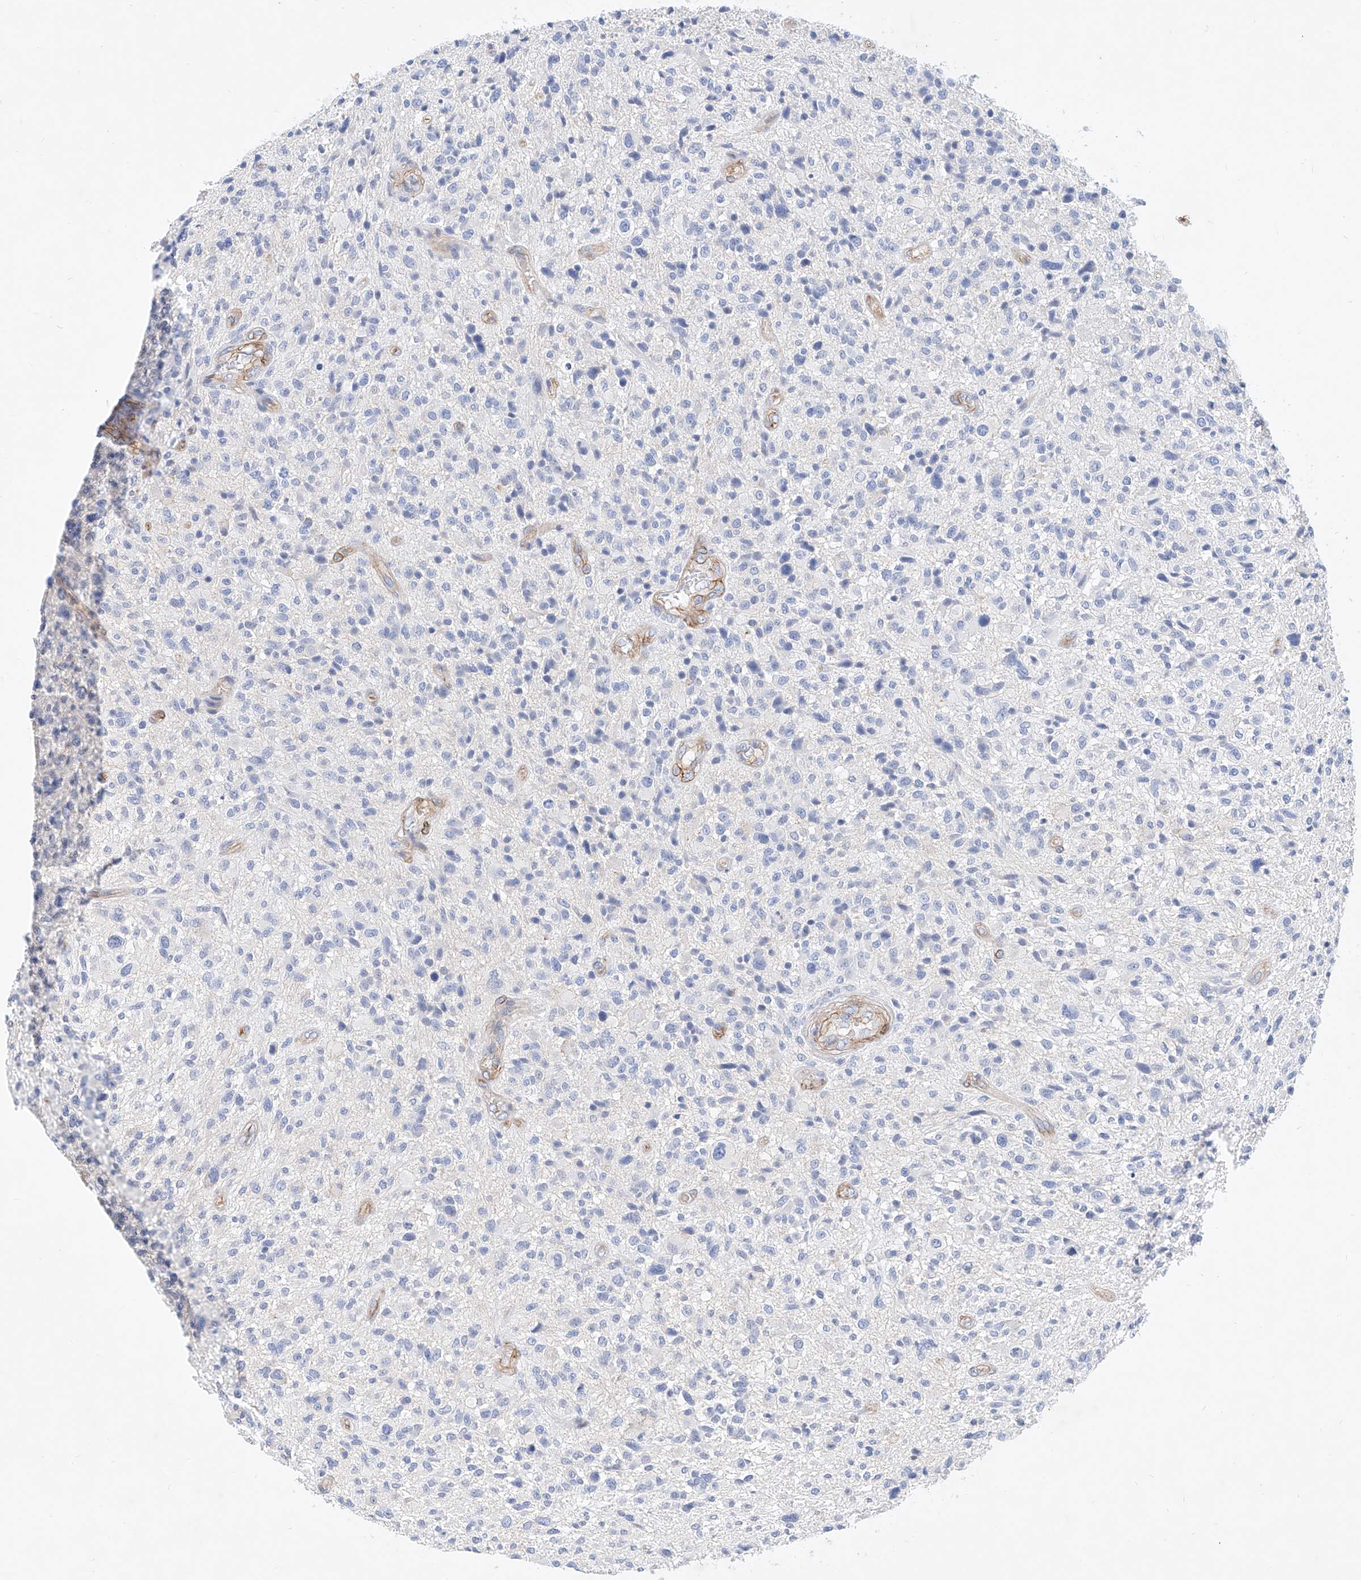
{"staining": {"intensity": "negative", "quantity": "none", "location": "none"}, "tissue": "glioma", "cell_type": "Tumor cells", "image_type": "cancer", "snomed": [{"axis": "morphology", "description": "Glioma, malignant, High grade"}, {"axis": "topography", "description": "Brain"}], "caption": "DAB (3,3'-diaminobenzidine) immunohistochemical staining of human glioma demonstrates no significant expression in tumor cells. (DAB immunohistochemistry, high magnification).", "gene": "SBSPON", "patient": {"sex": "male", "age": 47}}